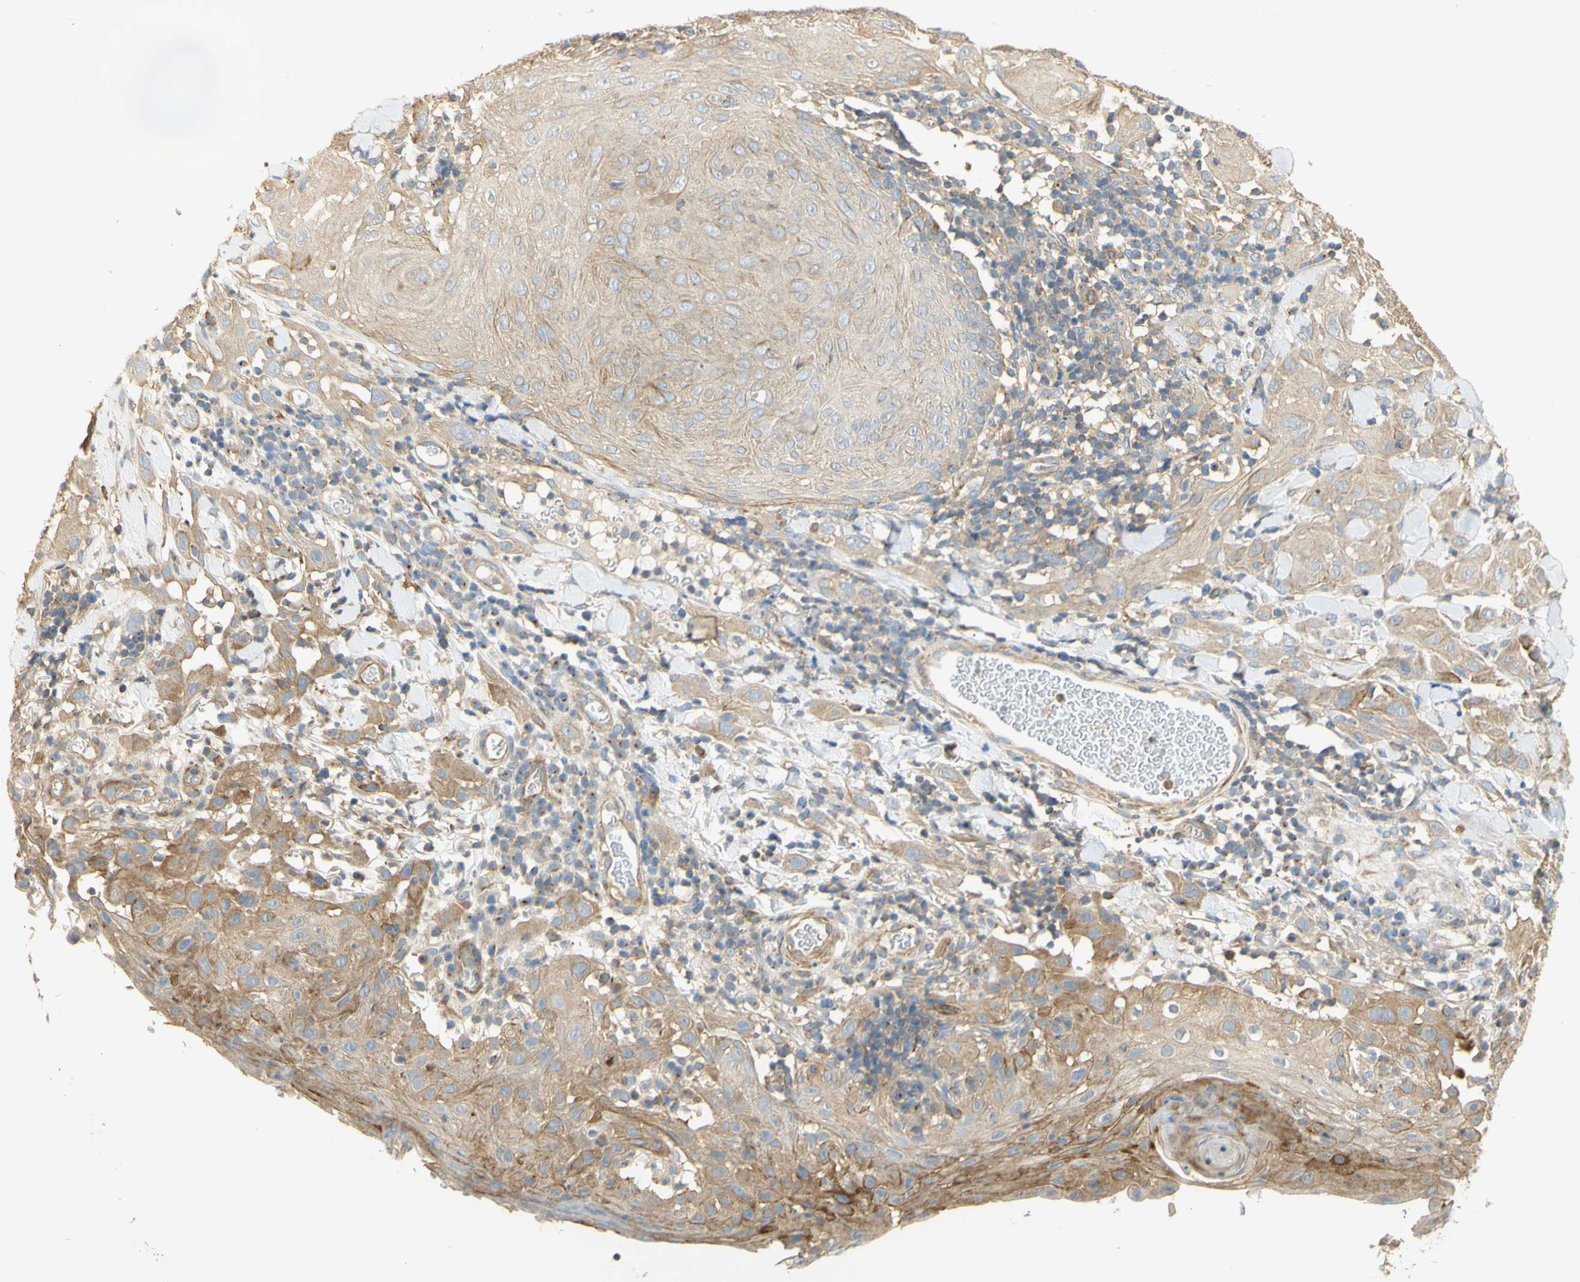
{"staining": {"intensity": "moderate", "quantity": "25%-75%", "location": "cytoplasmic/membranous"}, "tissue": "skin cancer", "cell_type": "Tumor cells", "image_type": "cancer", "snomed": [{"axis": "morphology", "description": "Squamous cell carcinoma, NOS"}, {"axis": "topography", "description": "Skin"}], "caption": "This photomicrograph shows IHC staining of skin squamous cell carcinoma, with medium moderate cytoplasmic/membranous positivity in about 25%-75% of tumor cells.", "gene": "KCNE4", "patient": {"sex": "male", "age": 24}}